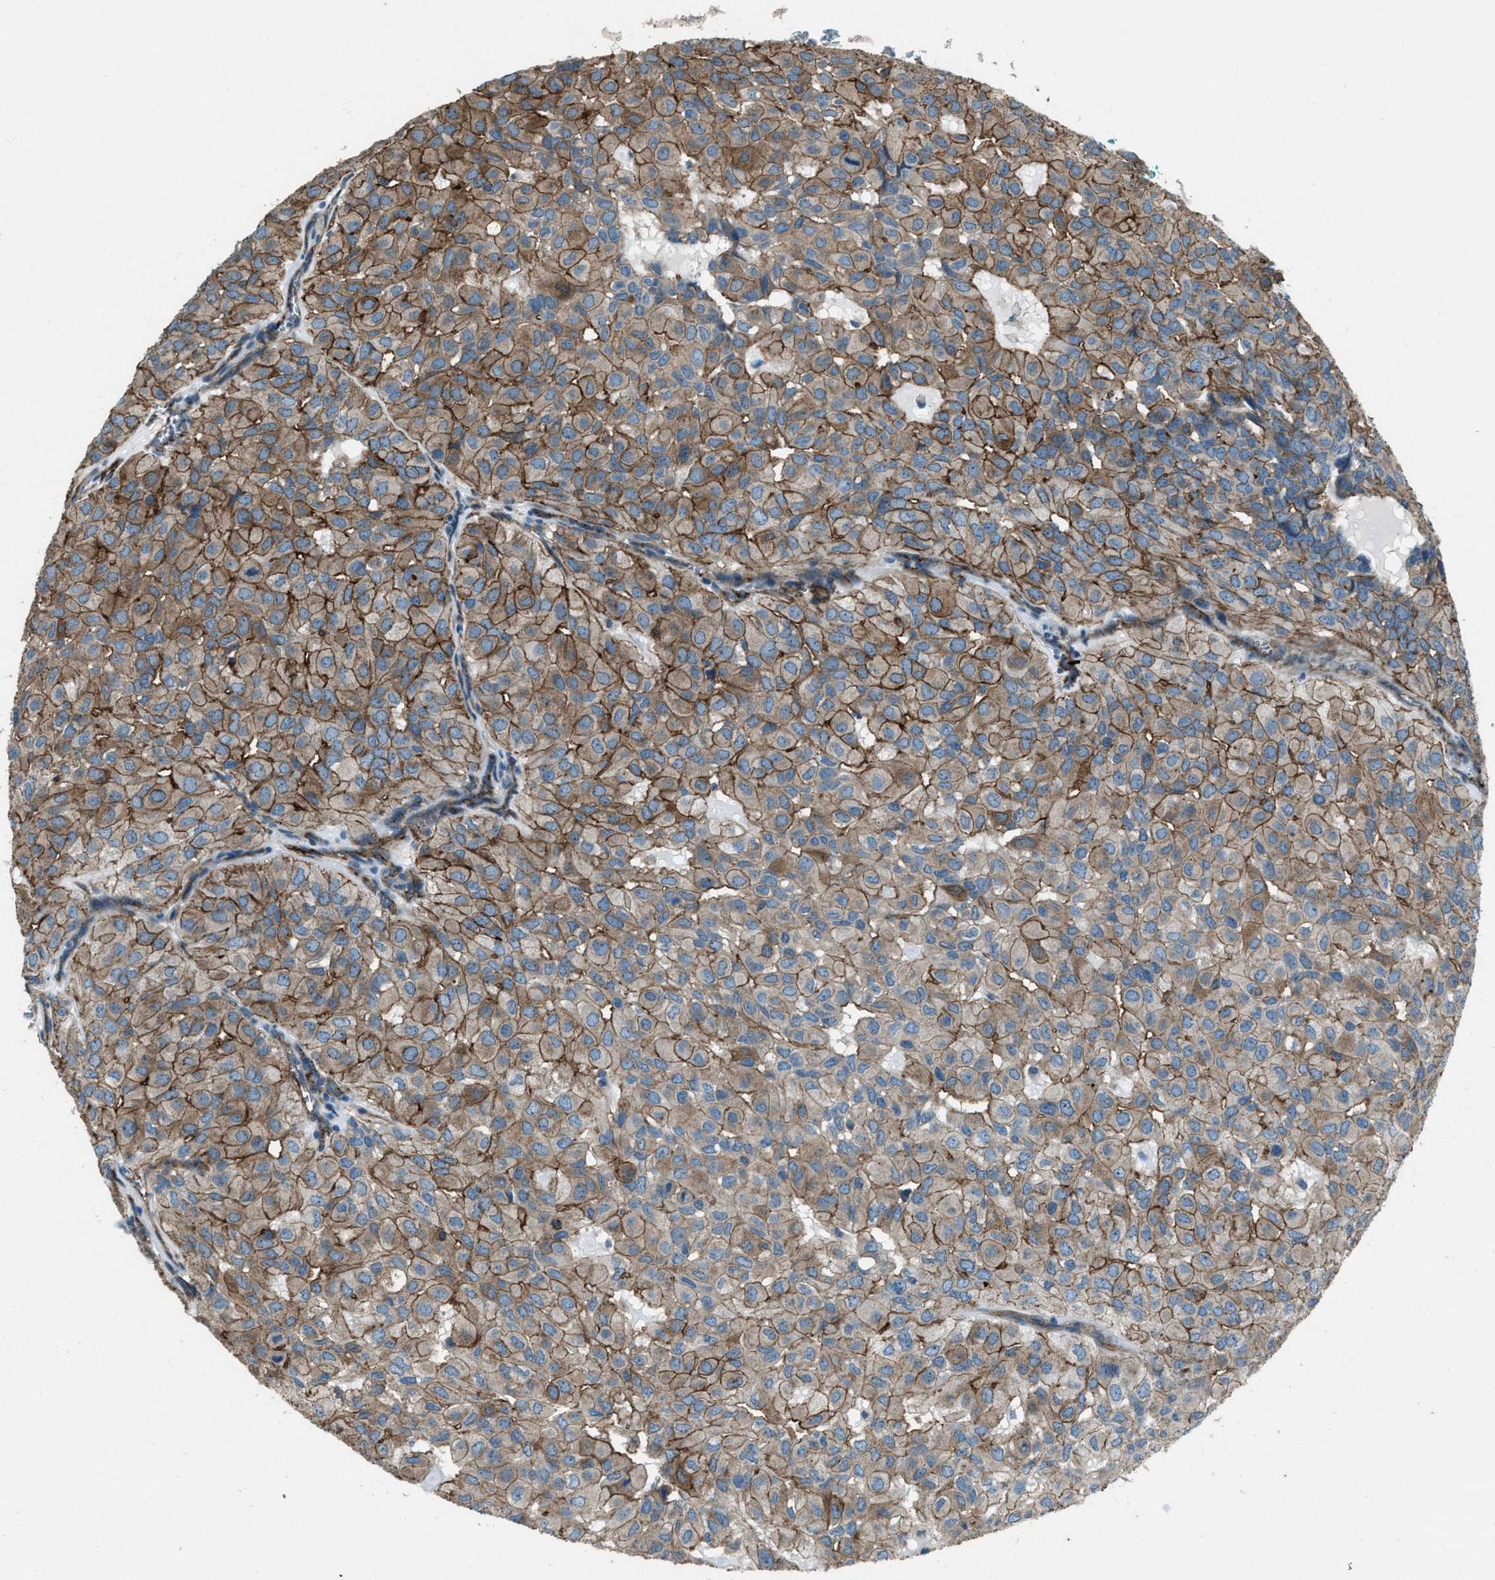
{"staining": {"intensity": "moderate", "quantity": ">75%", "location": "cytoplasmic/membranous"}, "tissue": "head and neck cancer", "cell_type": "Tumor cells", "image_type": "cancer", "snomed": [{"axis": "morphology", "description": "Adenocarcinoma, NOS"}, {"axis": "topography", "description": "Salivary gland, NOS"}, {"axis": "topography", "description": "Head-Neck"}], "caption": "Tumor cells reveal medium levels of moderate cytoplasmic/membranous expression in about >75% of cells in adenocarcinoma (head and neck). Immunohistochemistry stains the protein in brown and the nuclei are stained blue.", "gene": "SVIL", "patient": {"sex": "female", "age": 76}}